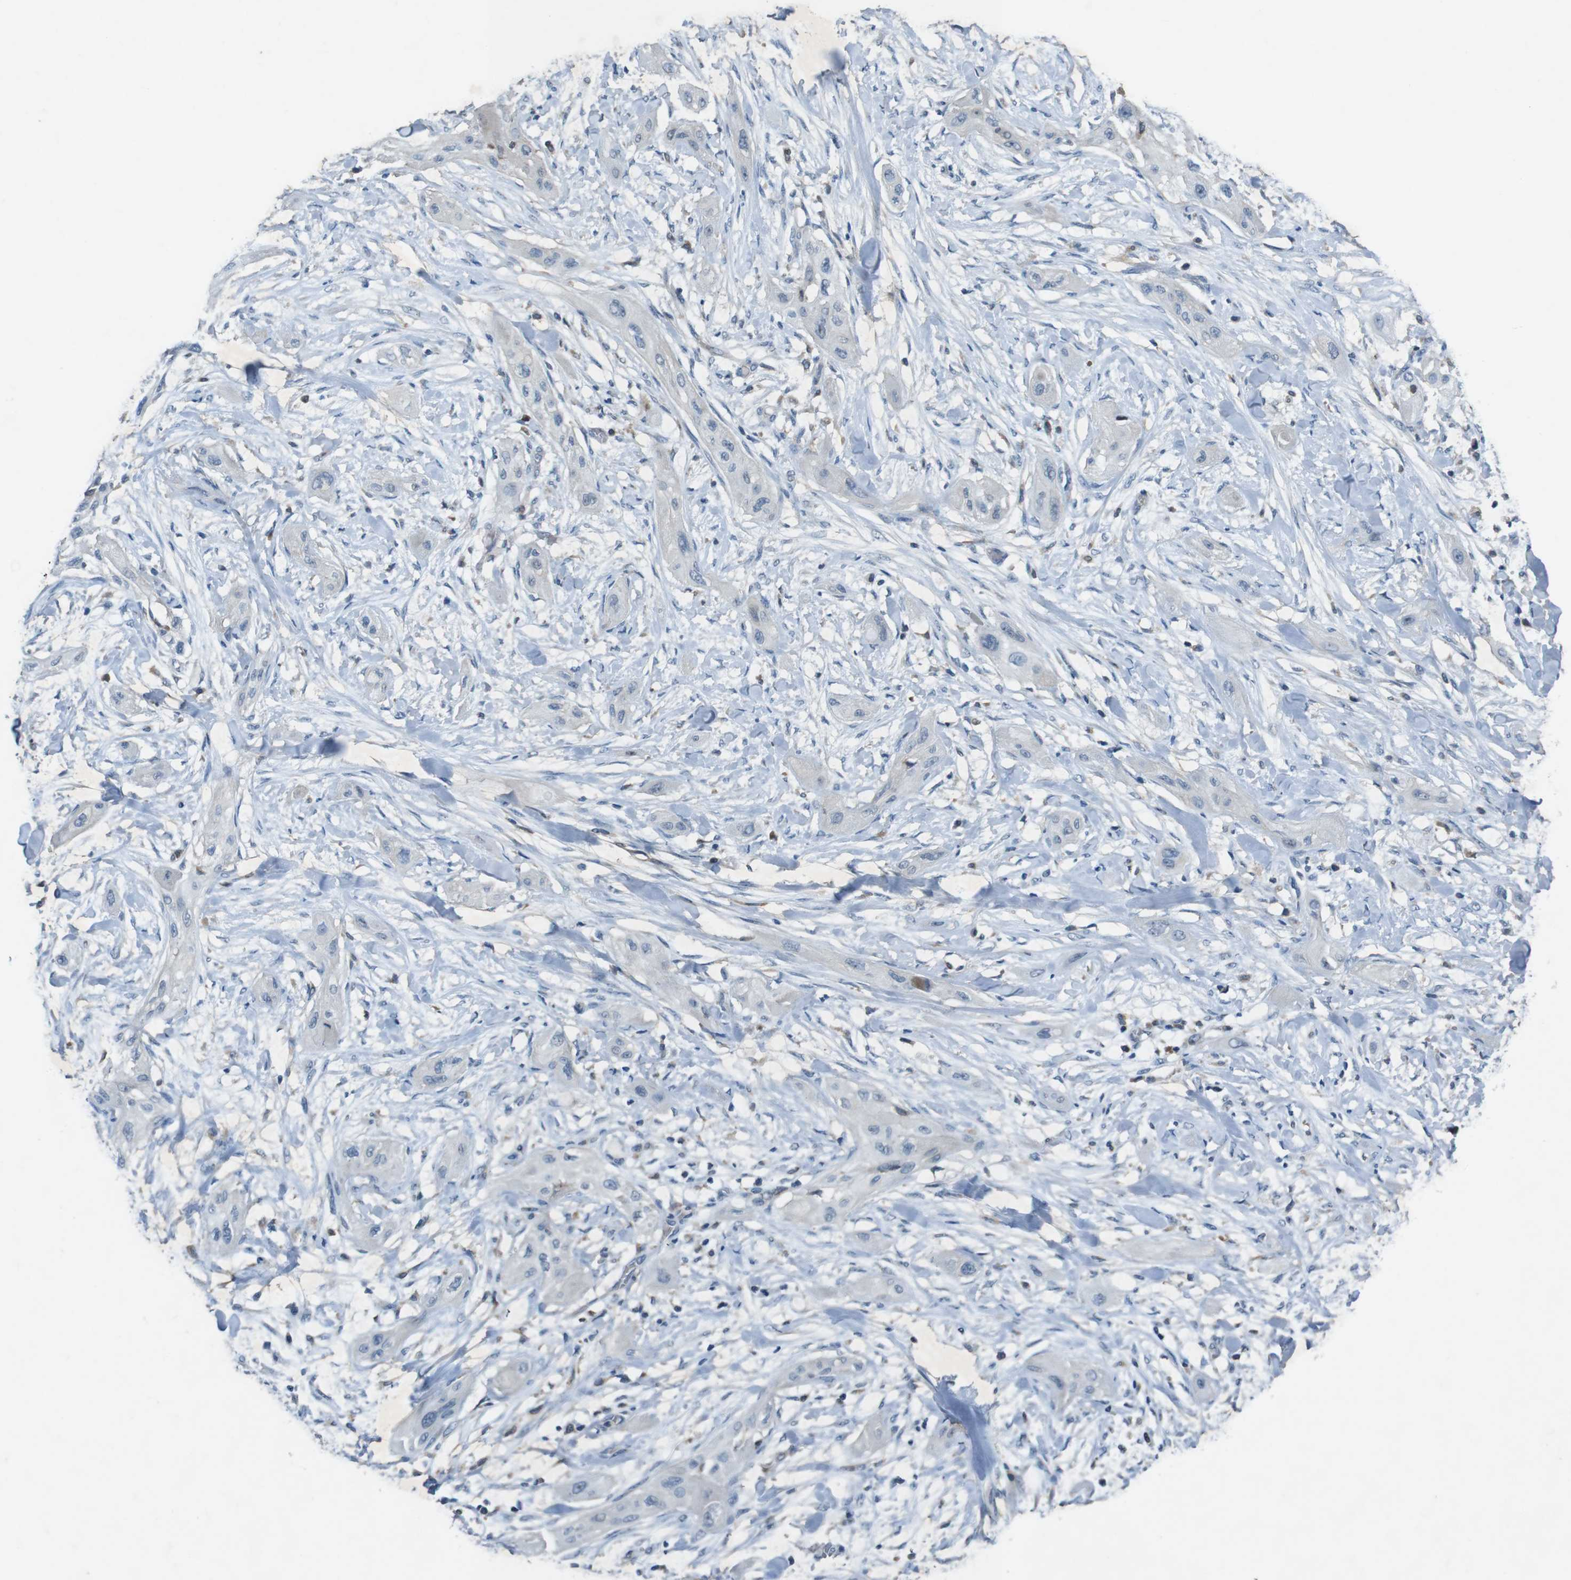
{"staining": {"intensity": "negative", "quantity": "none", "location": "none"}, "tissue": "lung cancer", "cell_type": "Tumor cells", "image_type": "cancer", "snomed": [{"axis": "morphology", "description": "Squamous cell carcinoma, NOS"}, {"axis": "topography", "description": "Lung"}], "caption": "The image displays no significant staining in tumor cells of squamous cell carcinoma (lung).", "gene": "MOGAT3", "patient": {"sex": "female", "age": 47}}